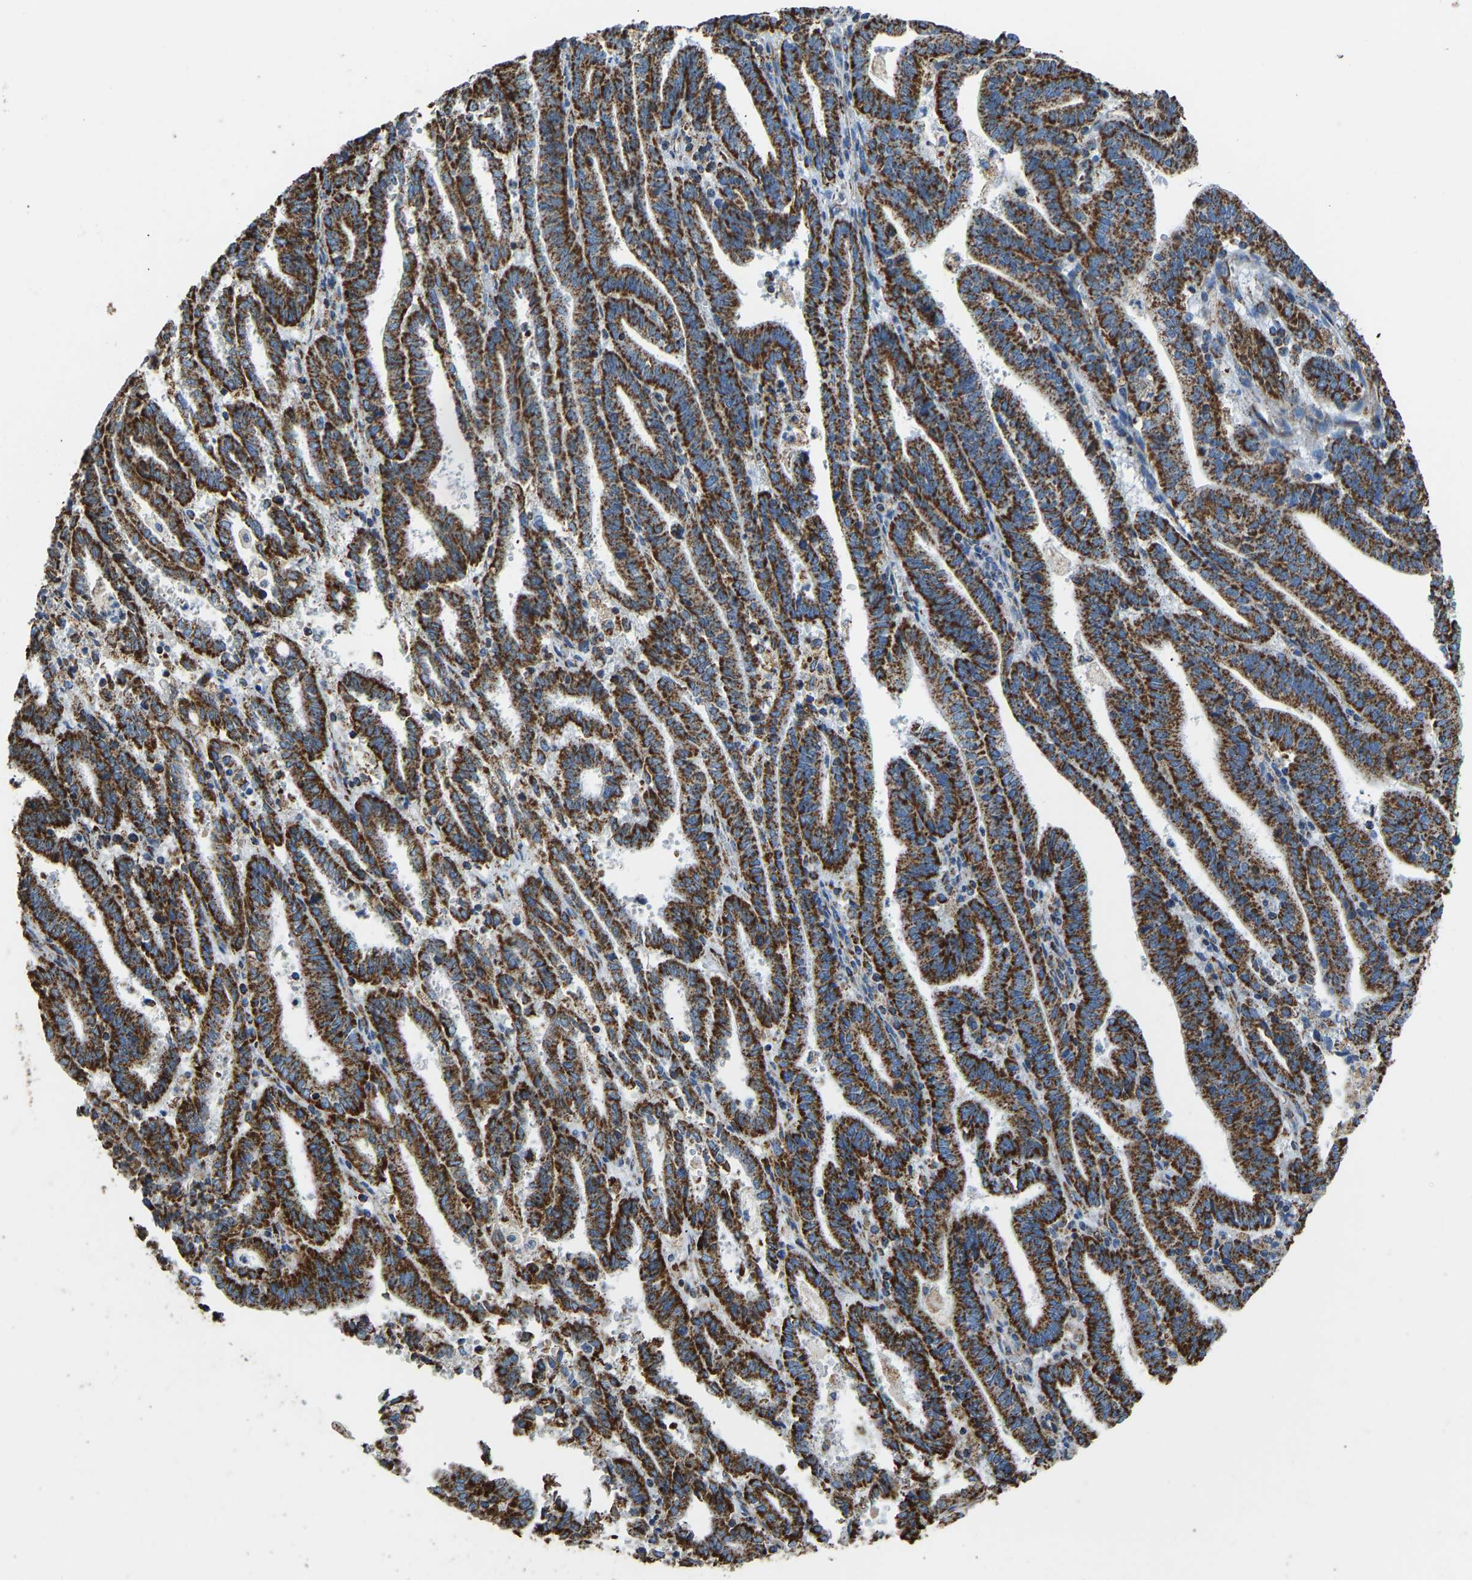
{"staining": {"intensity": "strong", "quantity": ">75%", "location": "cytoplasmic/membranous"}, "tissue": "endometrial cancer", "cell_type": "Tumor cells", "image_type": "cancer", "snomed": [{"axis": "morphology", "description": "Adenocarcinoma, NOS"}, {"axis": "topography", "description": "Uterus"}], "caption": "Protein expression by immunohistochemistry (IHC) exhibits strong cytoplasmic/membranous positivity in about >75% of tumor cells in adenocarcinoma (endometrial).", "gene": "IRX6", "patient": {"sex": "female", "age": 83}}